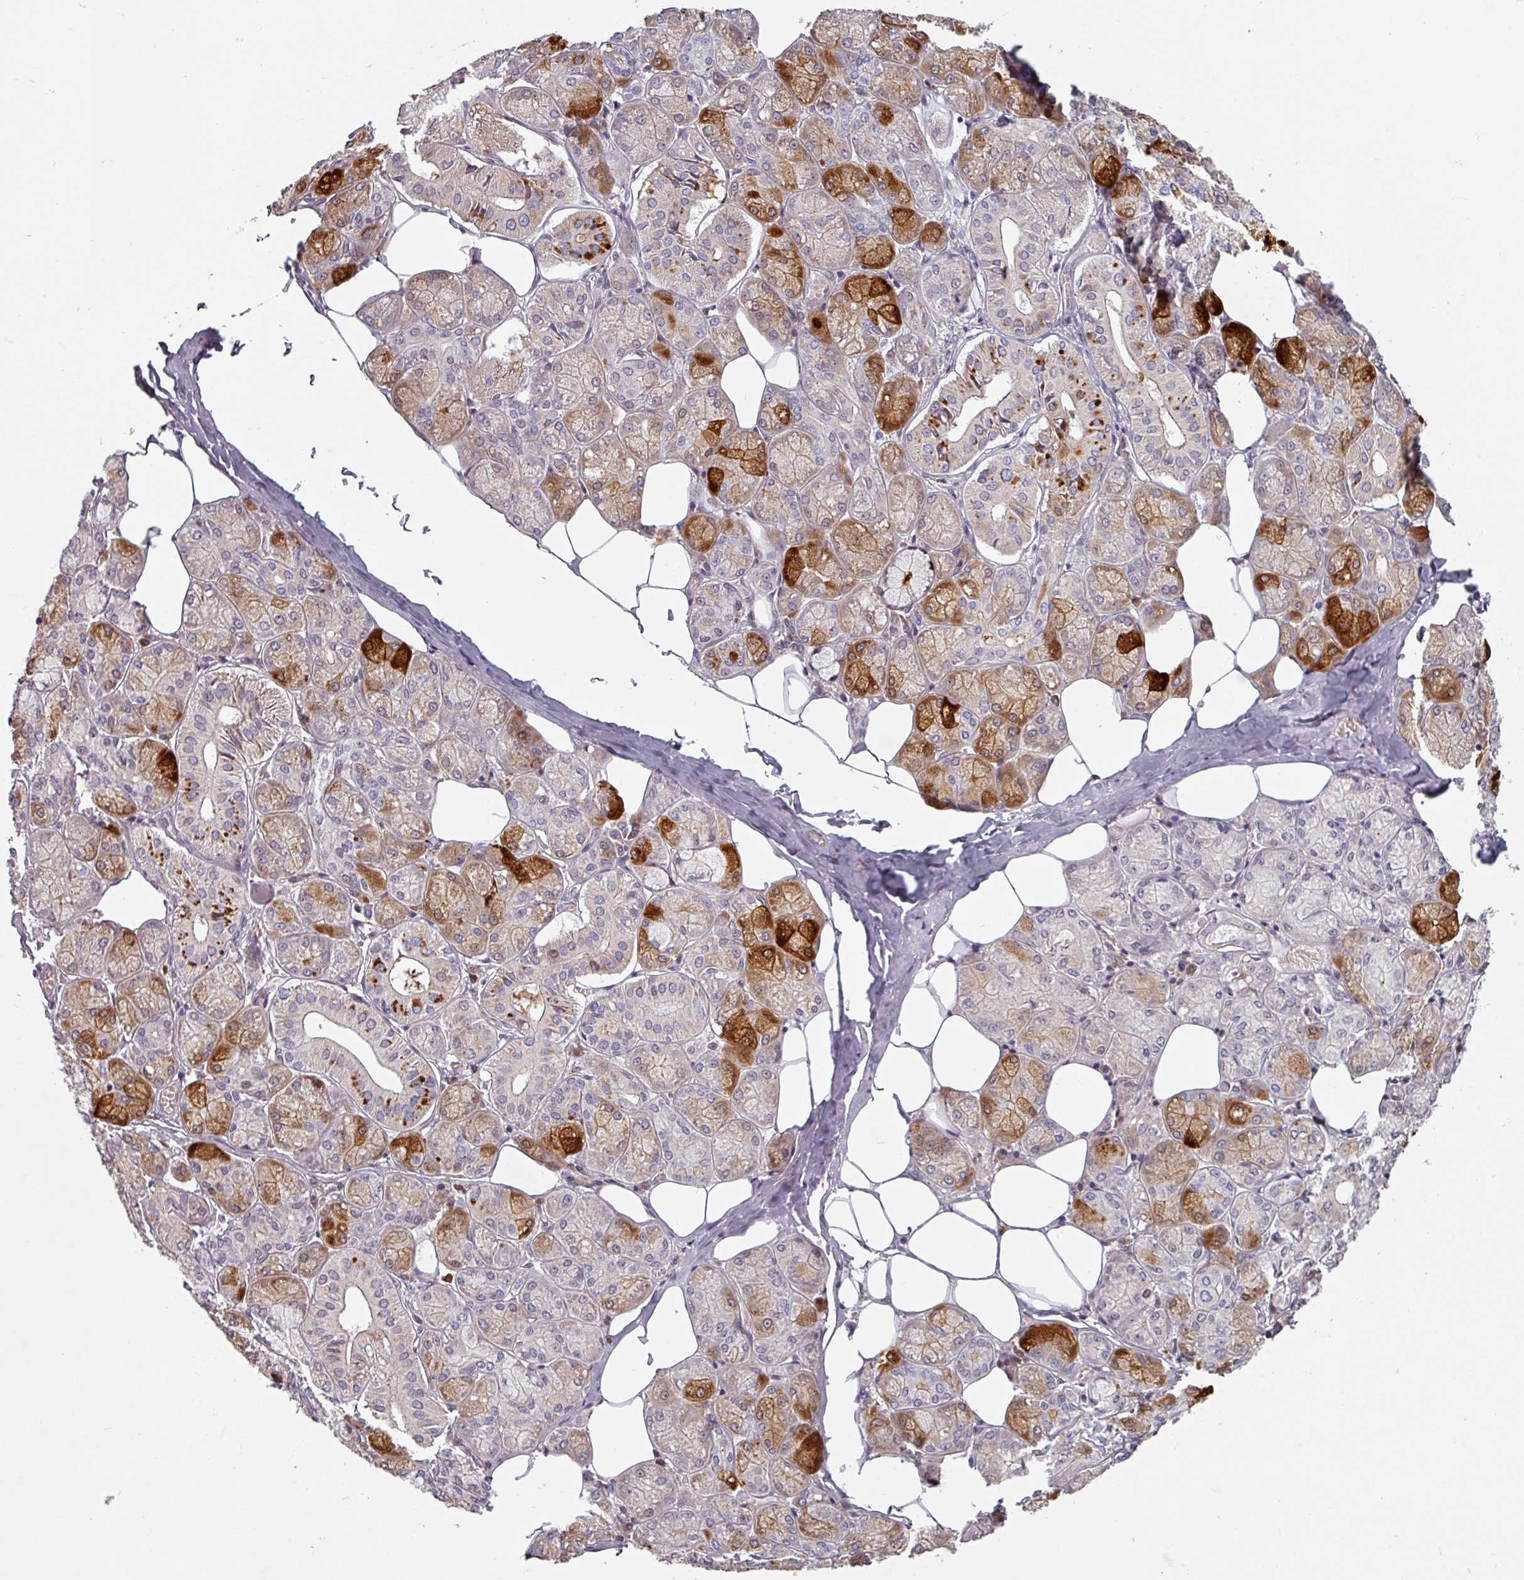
{"staining": {"intensity": "strong", "quantity": "<25%", "location": "cytoplasmic/membranous,nuclear"}, "tissue": "salivary gland", "cell_type": "Glandular cells", "image_type": "normal", "snomed": [{"axis": "morphology", "description": "Normal tissue, NOS"}, {"axis": "topography", "description": "Salivary gland"}], "caption": "Immunohistochemistry image of unremarkable human salivary gland stained for a protein (brown), which reveals medium levels of strong cytoplasmic/membranous,nuclear expression in about <25% of glandular cells.", "gene": "CYB5RL", "patient": {"sex": "male", "age": 74}}